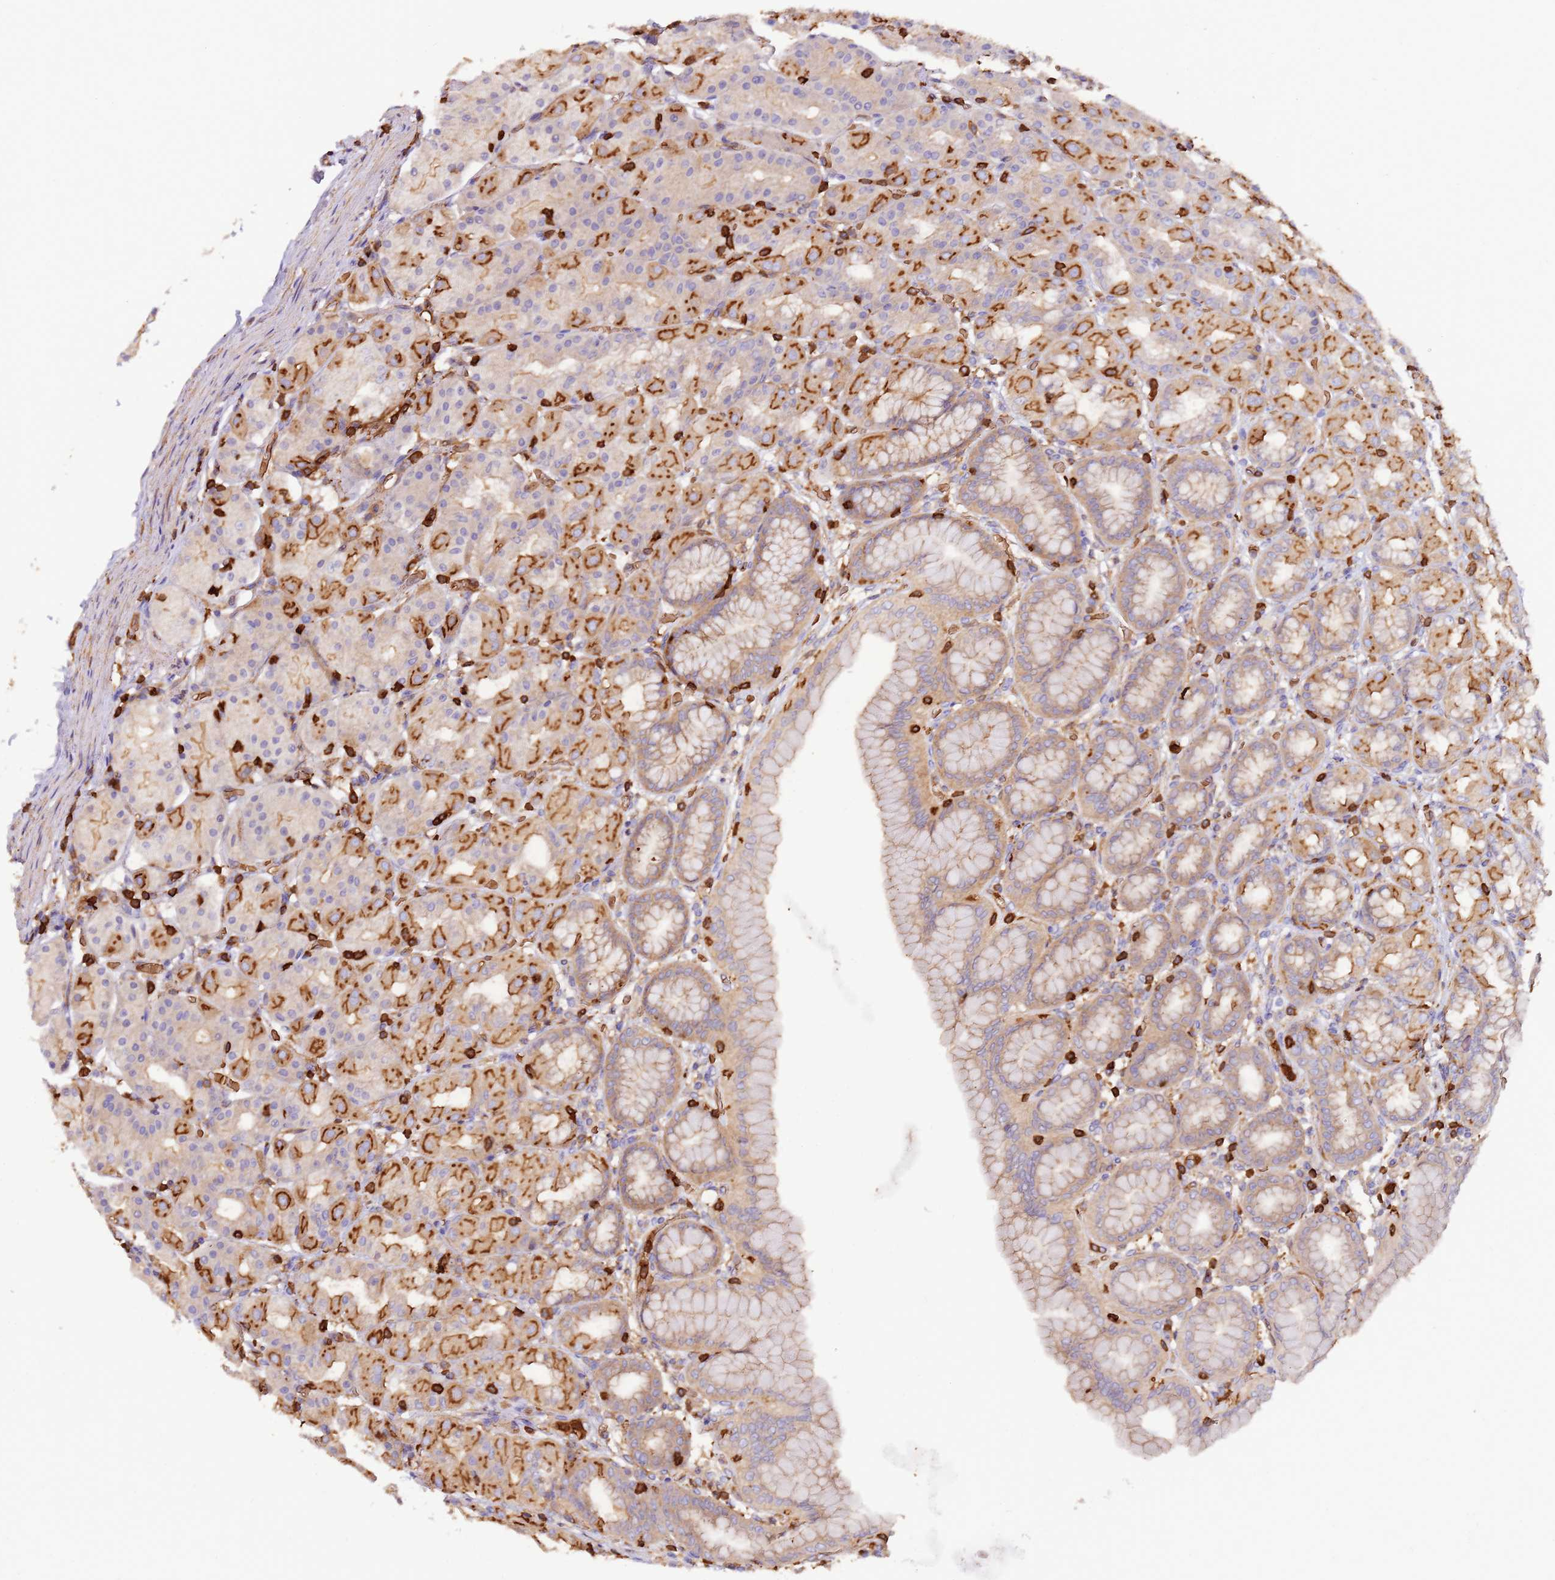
{"staining": {"intensity": "strong", "quantity": "25%-75%", "location": "cytoplasmic/membranous"}, "tissue": "stomach", "cell_type": "Glandular cells", "image_type": "normal", "snomed": [{"axis": "morphology", "description": "Normal tissue, NOS"}, {"axis": "topography", "description": "Stomach, upper"}], "caption": "Brown immunohistochemical staining in normal stomach shows strong cytoplasmic/membranous positivity in approximately 25%-75% of glandular cells. (brown staining indicates protein expression, while blue staining denotes nuclei).", "gene": "OR6P1", "patient": {"sex": "male", "age": 68}}